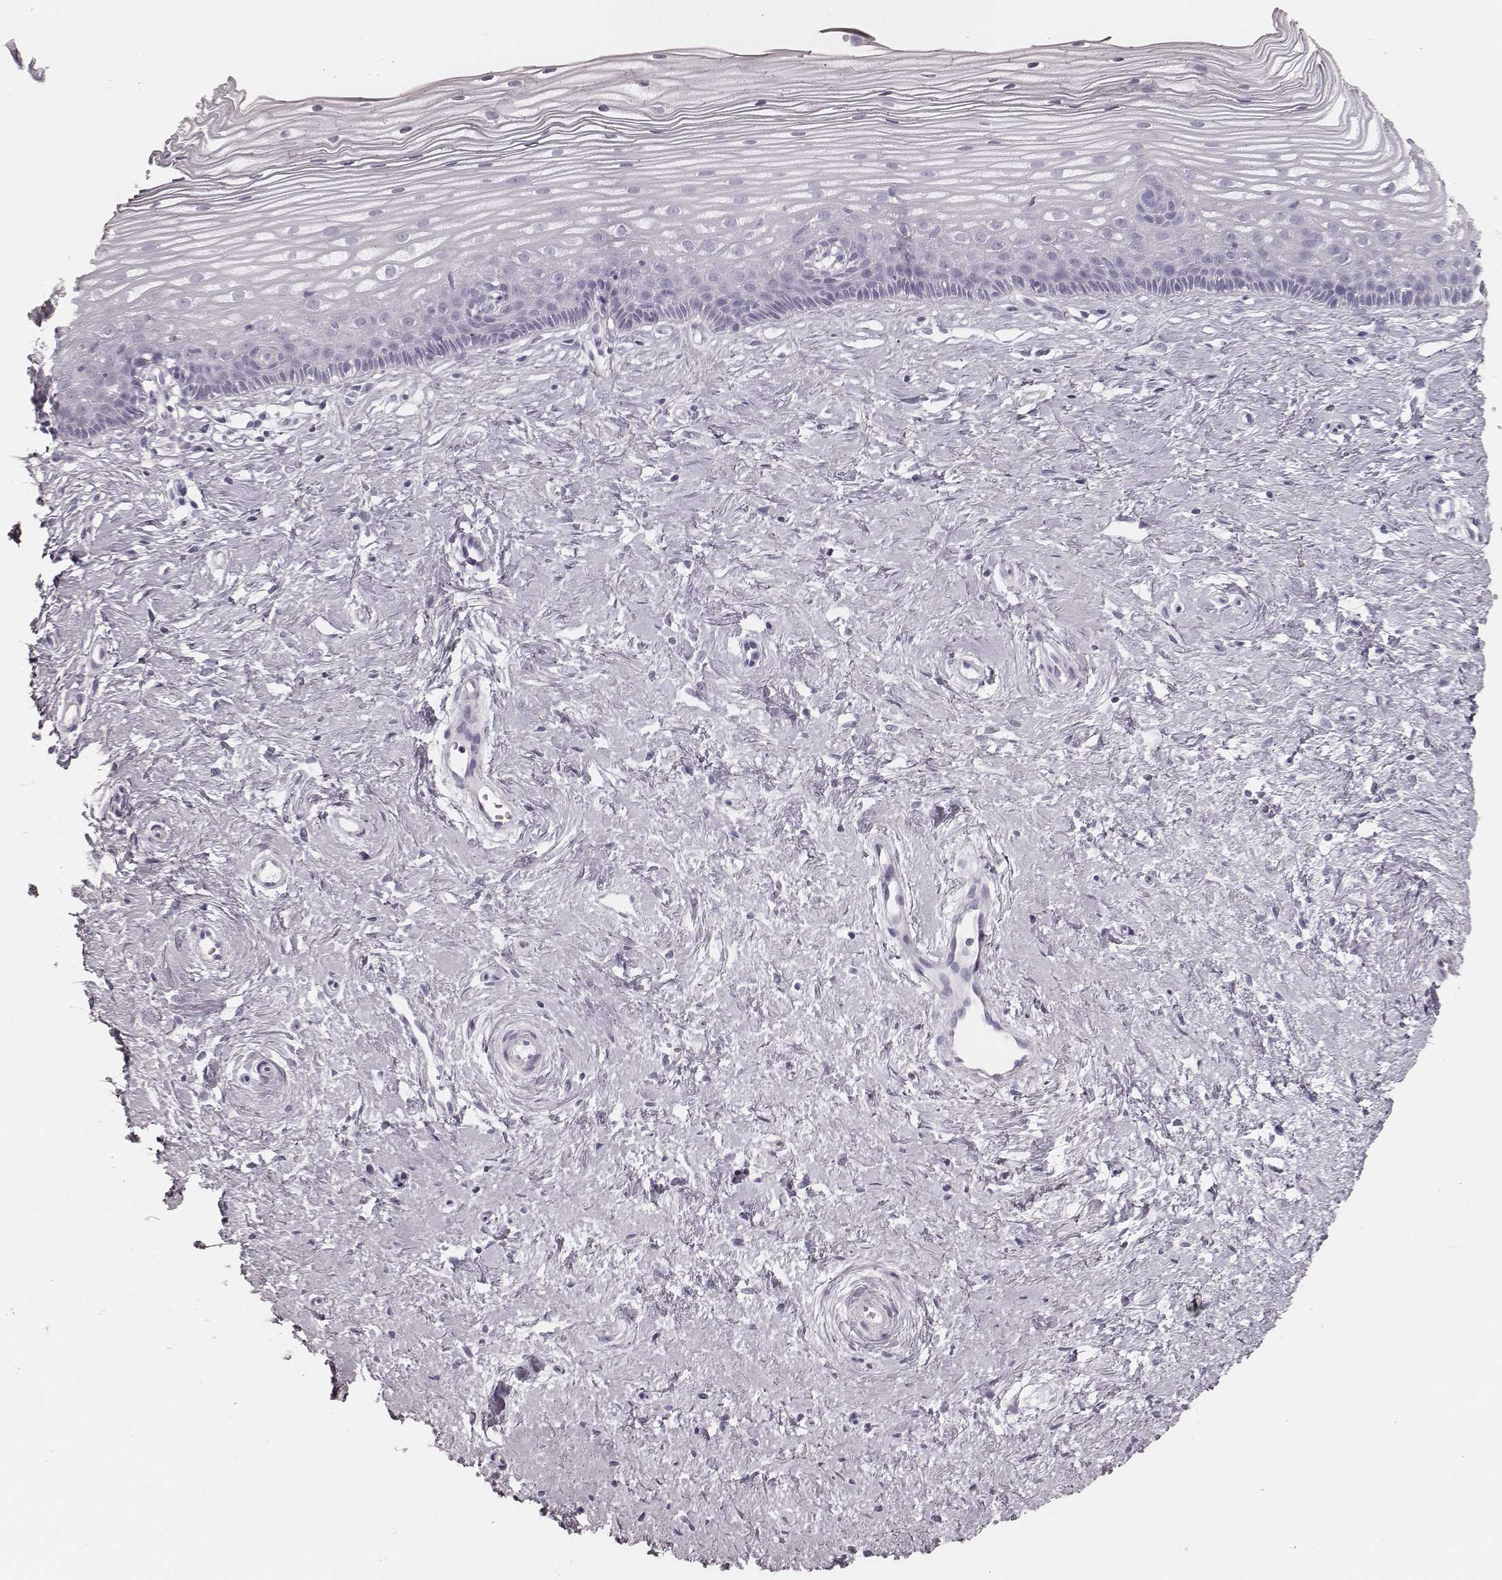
{"staining": {"intensity": "negative", "quantity": "none", "location": "none"}, "tissue": "cervix", "cell_type": "Glandular cells", "image_type": "normal", "snomed": [{"axis": "morphology", "description": "Normal tissue, NOS"}, {"axis": "topography", "description": "Cervix"}], "caption": "Photomicrograph shows no protein staining in glandular cells of benign cervix. Nuclei are stained in blue.", "gene": "KRT34", "patient": {"sex": "female", "age": 40}}